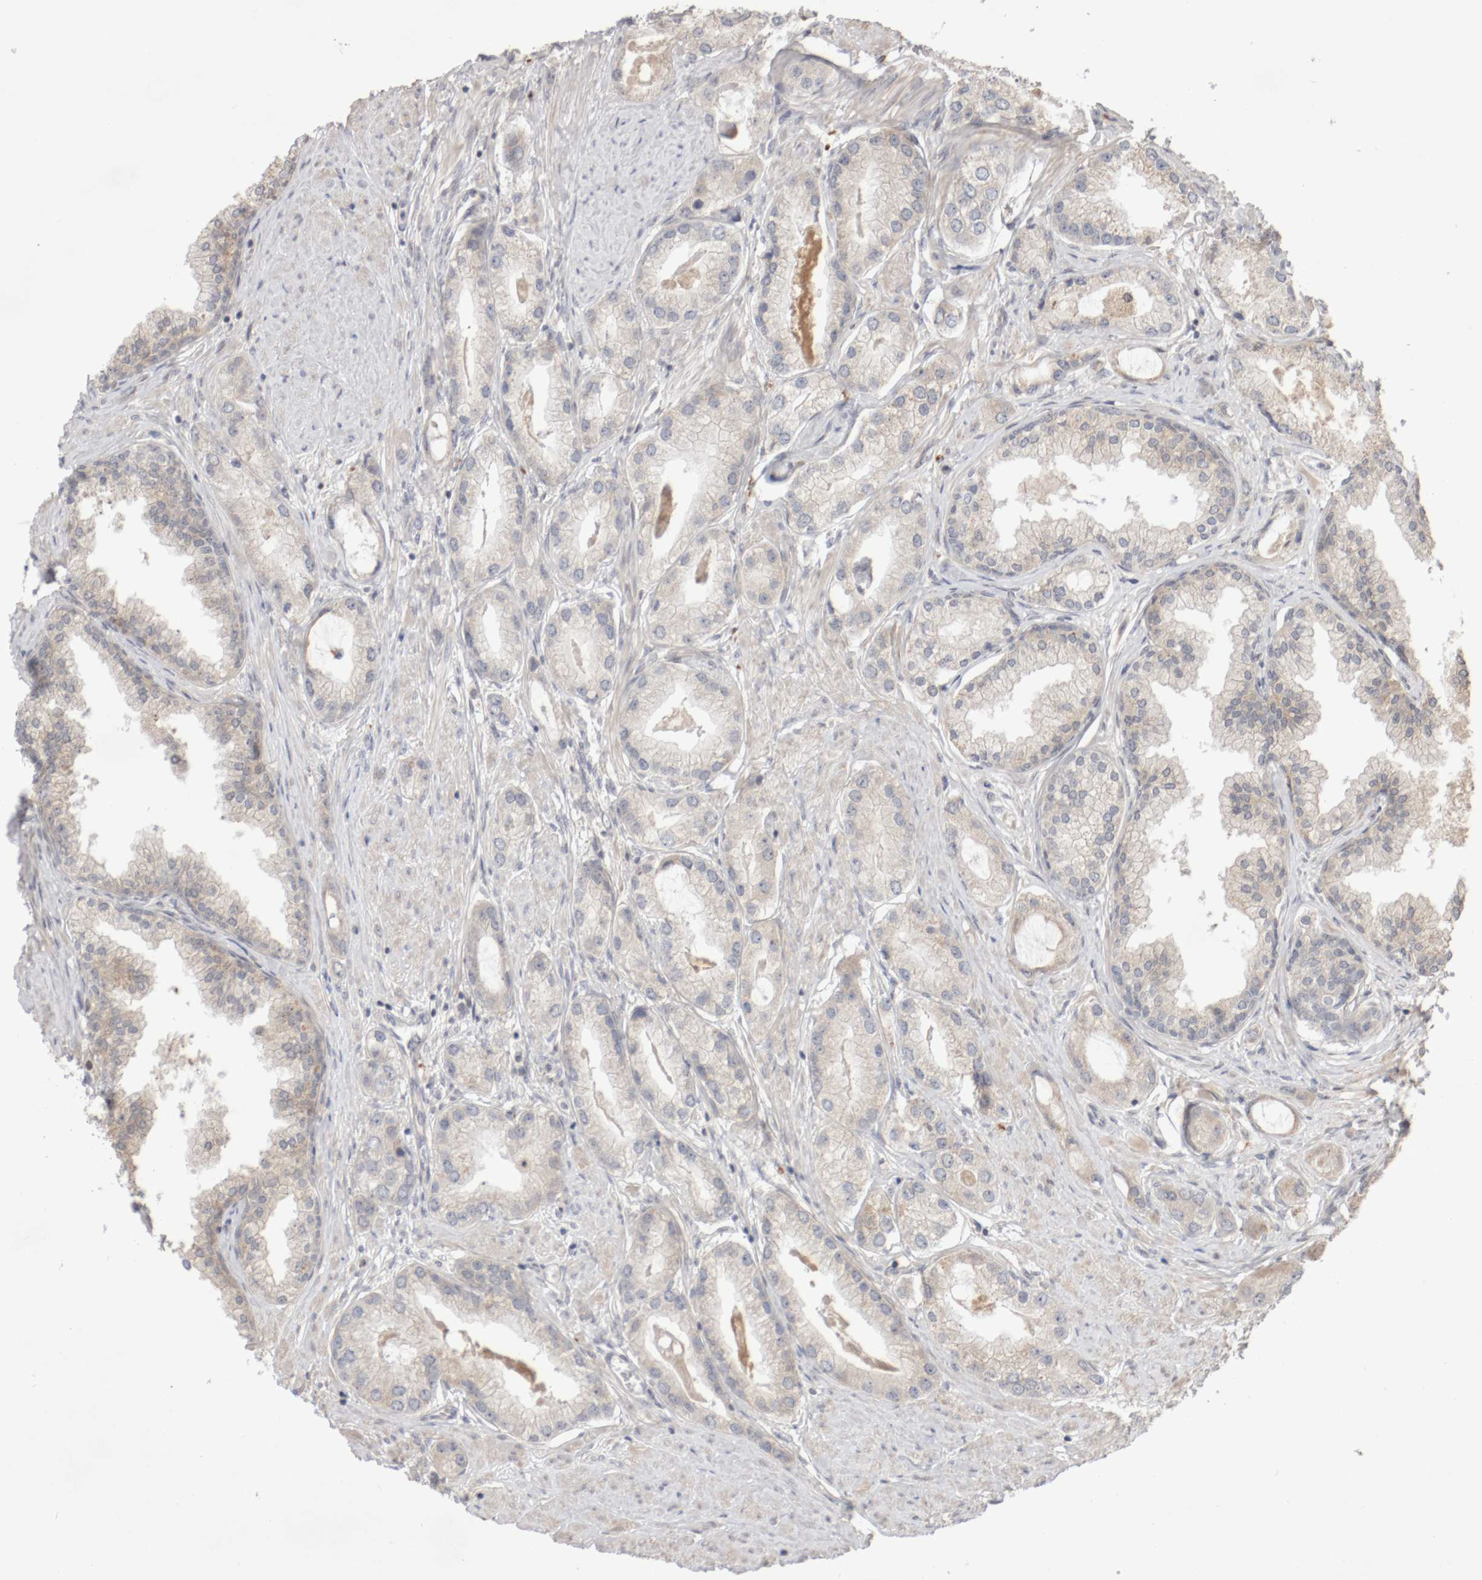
{"staining": {"intensity": "negative", "quantity": "none", "location": "none"}, "tissue": "prostate cancer", "cell_type": "Tumor cells", "image_type": "cancer", "snomed": [{"axis": "morphology", "description": "Adenocarcinoma, Low grade"}, {"axis": "topography", "description": "Prostate"}], "caption": "This photomicrograph is of prostate low-grade adenocarcinoma stained with IHC to label a protein in brown with the nuclei are counter-stained blue. There is no expression in tumor cells.", "gene": "DPH7", "patient": {"sex": "male", "age": 62}}